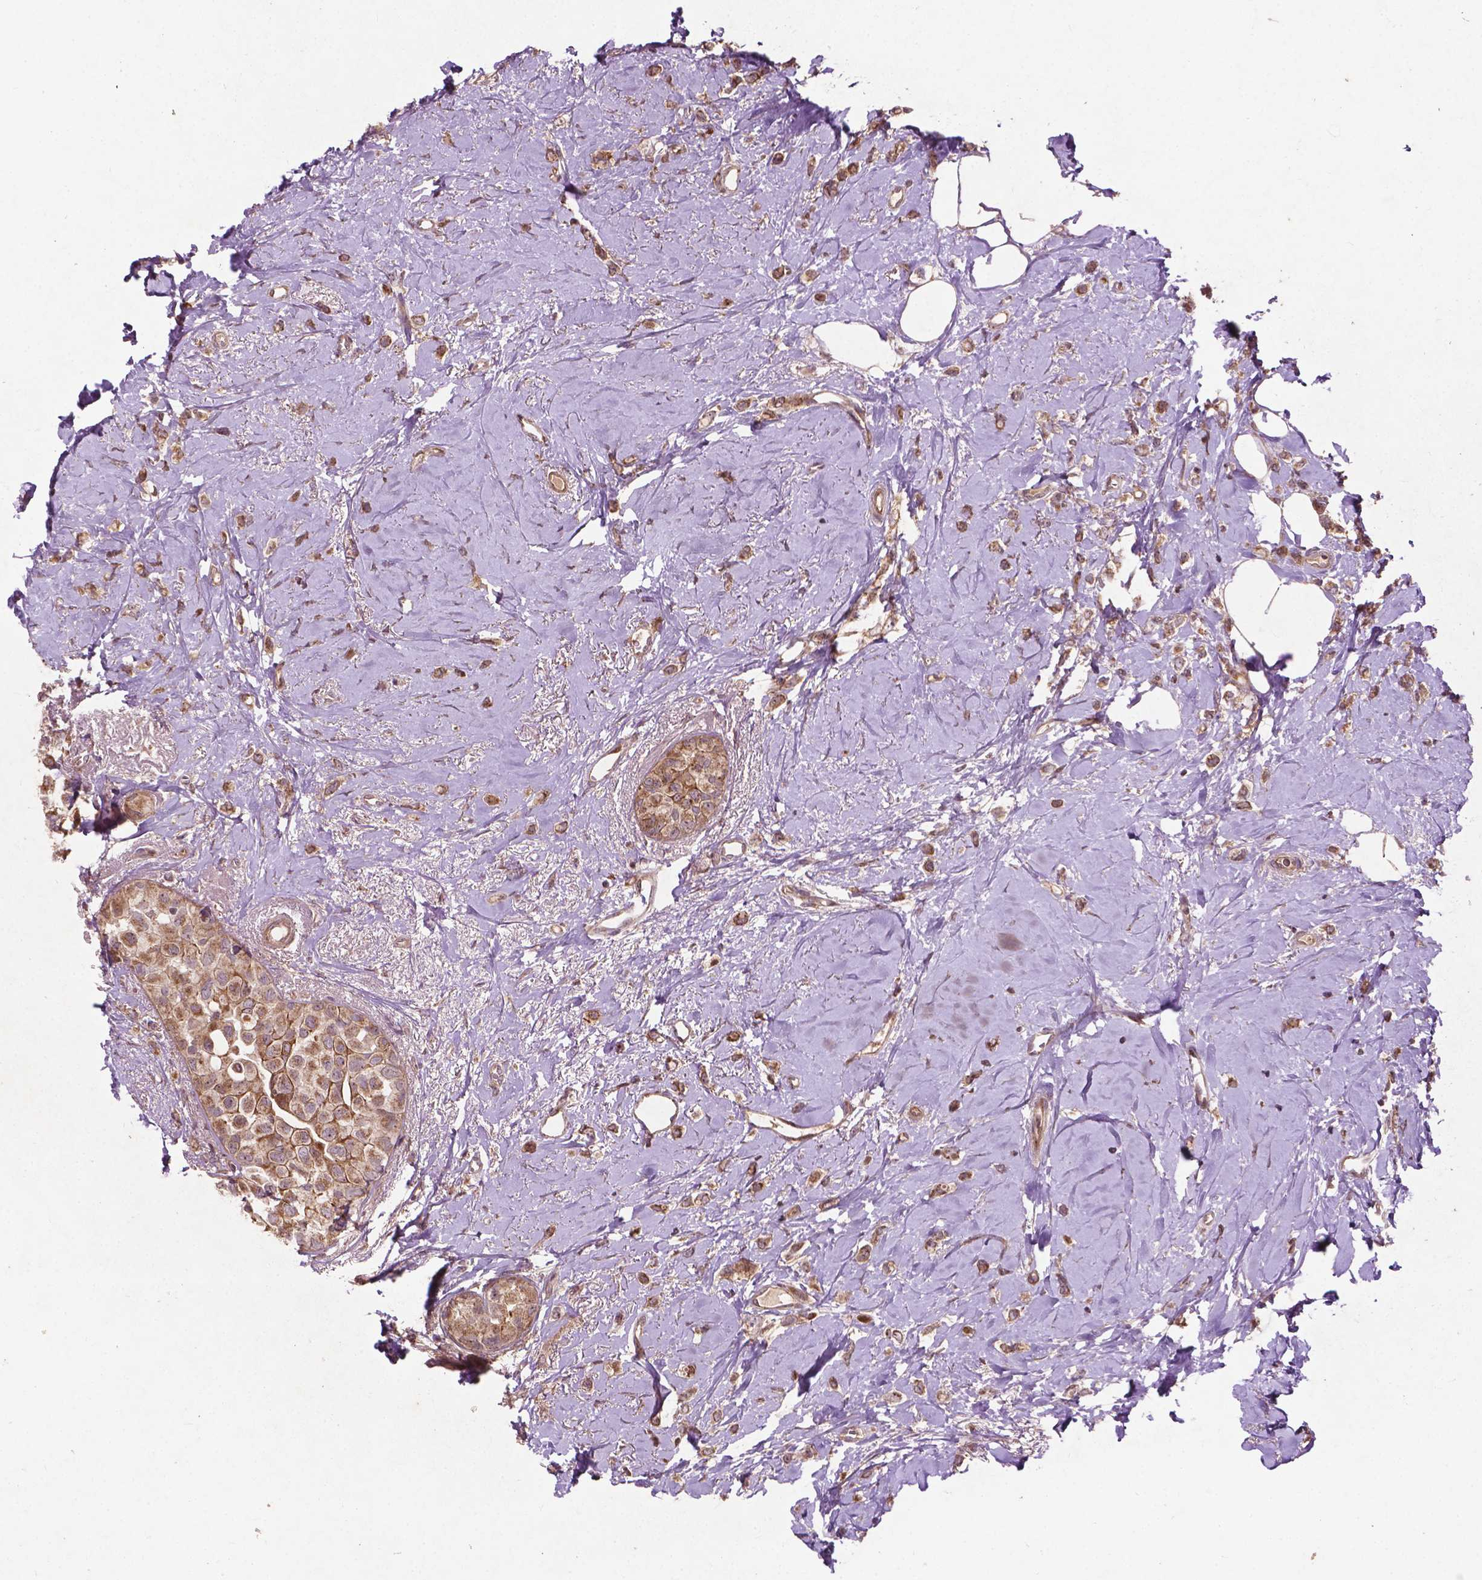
{"staining": {"intensity": "moderate", "quantity": ">75%", "location": "cytoplasmic/membranous"}, "tissue": "breast cancer", "cell_type": "Tumor cells", "image_type": "cancer", "snomed": [{"axis": "morphology", "description": "Lobular carcinoma"}, {"axis": "topography", "description": "Breast"}], "caption": "This photomicrograph shows immunohistochemistry staining of human breast cancer (lobular carcinoma), with medium moderate cytoplasmic/membranous positivity in approximately >75% of tumor cells.", "gene": "B3GALNT2", "patient": {"sex": "female", "age": 66}}